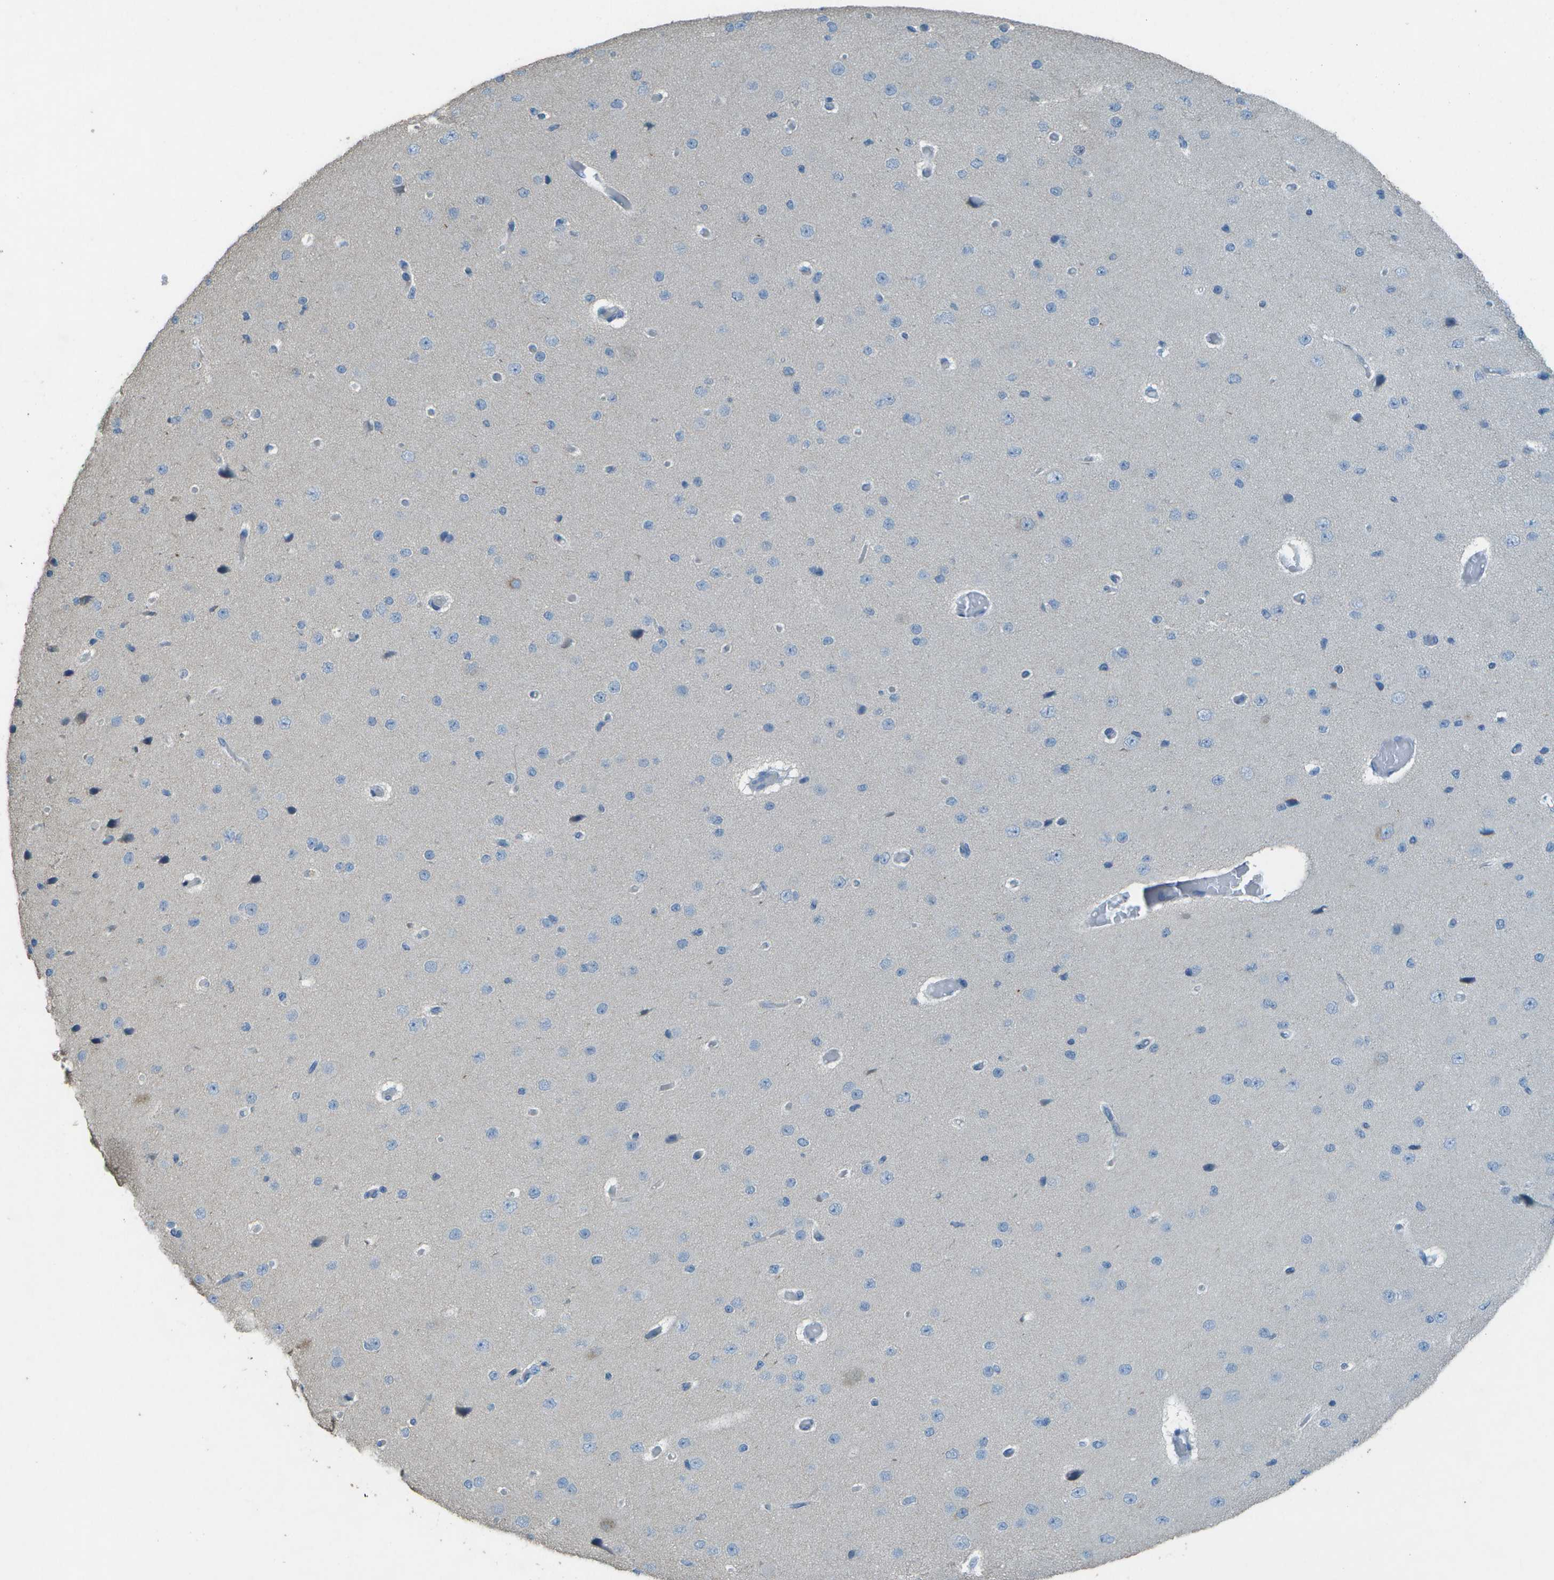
{"staining": {"intensity": "negative", "quantity": "none", "location": "none"}, "tissue": "cerebral cortex", "cell_type": "Endothelial cells", "image_type": "normal", "snomed": [{"axis": "morphology", "description": "Normal tissue, NOS"}, {"axis": "morphology", "description": "Developmental malformation"}, {"axis": "topography", "description": "Cerebral cortex"}], "caption": "Immunohistochemistry of unremarkable human cerebral cortex reveals no staining in endothelial cells.", "gene": "LGI2", "patient": {"sex": "female", "age": 30}}